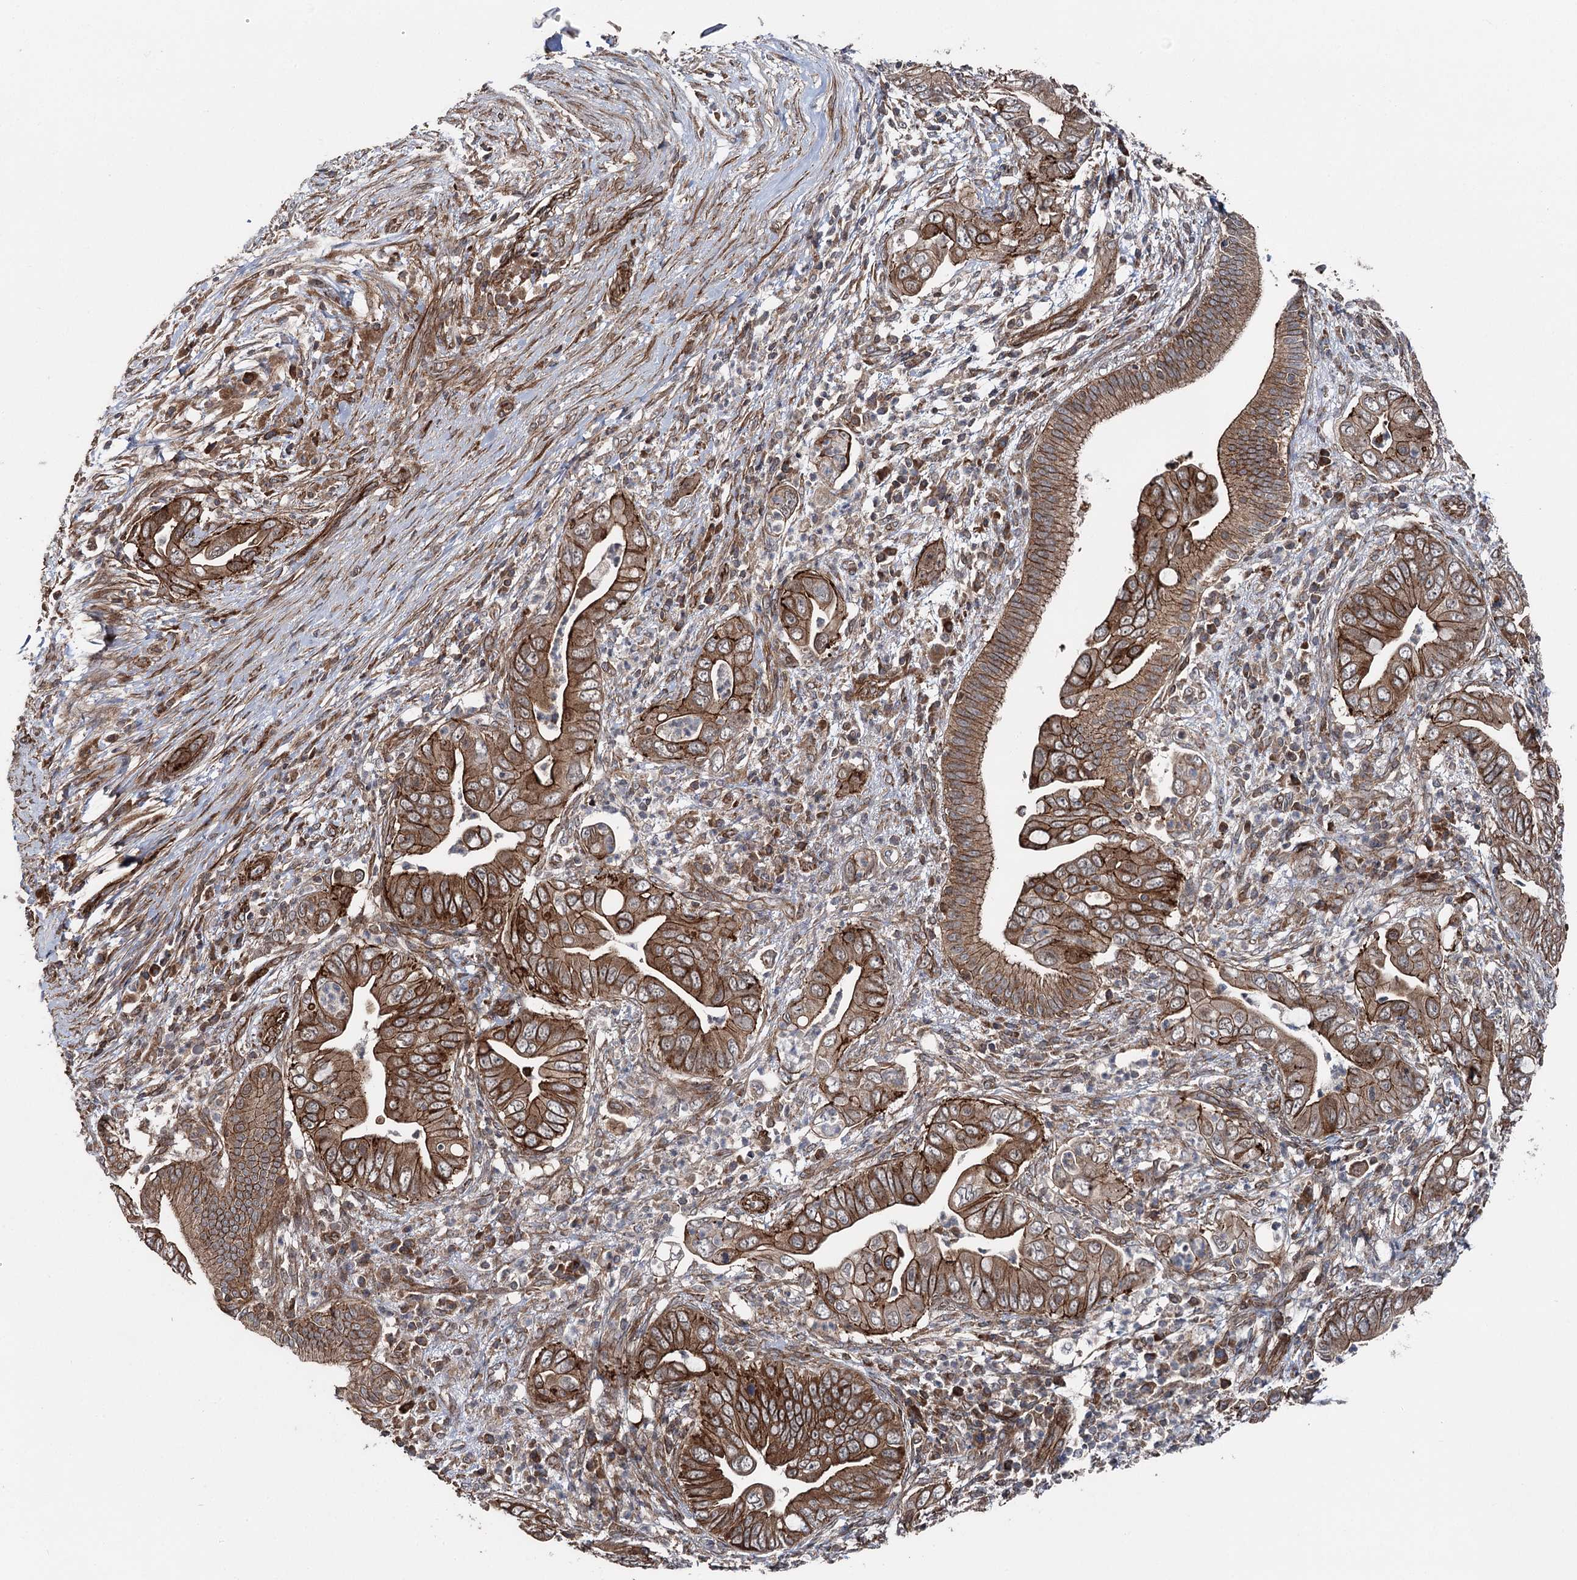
{"staining": {"intensity": "strong", "quantity": ">75%", "location": "cytoplasmic/membranous"}, "tissue": "pancreatic cancer", "cell_type": "Tumor cells", "image_type": "cancer", "snomed": [{"axis": "morphology", "description": "Adenocarcinoma, NOS"}, {"axis": "topography", "description": "Pancreas"}], "caption": "A brown stain labels strong cytoplasmic/membranous positivity of a protein in pancreatic cancer tumor cells.", "gene": "ITFG2", "patient": {"sex": "male", "age": 75}}